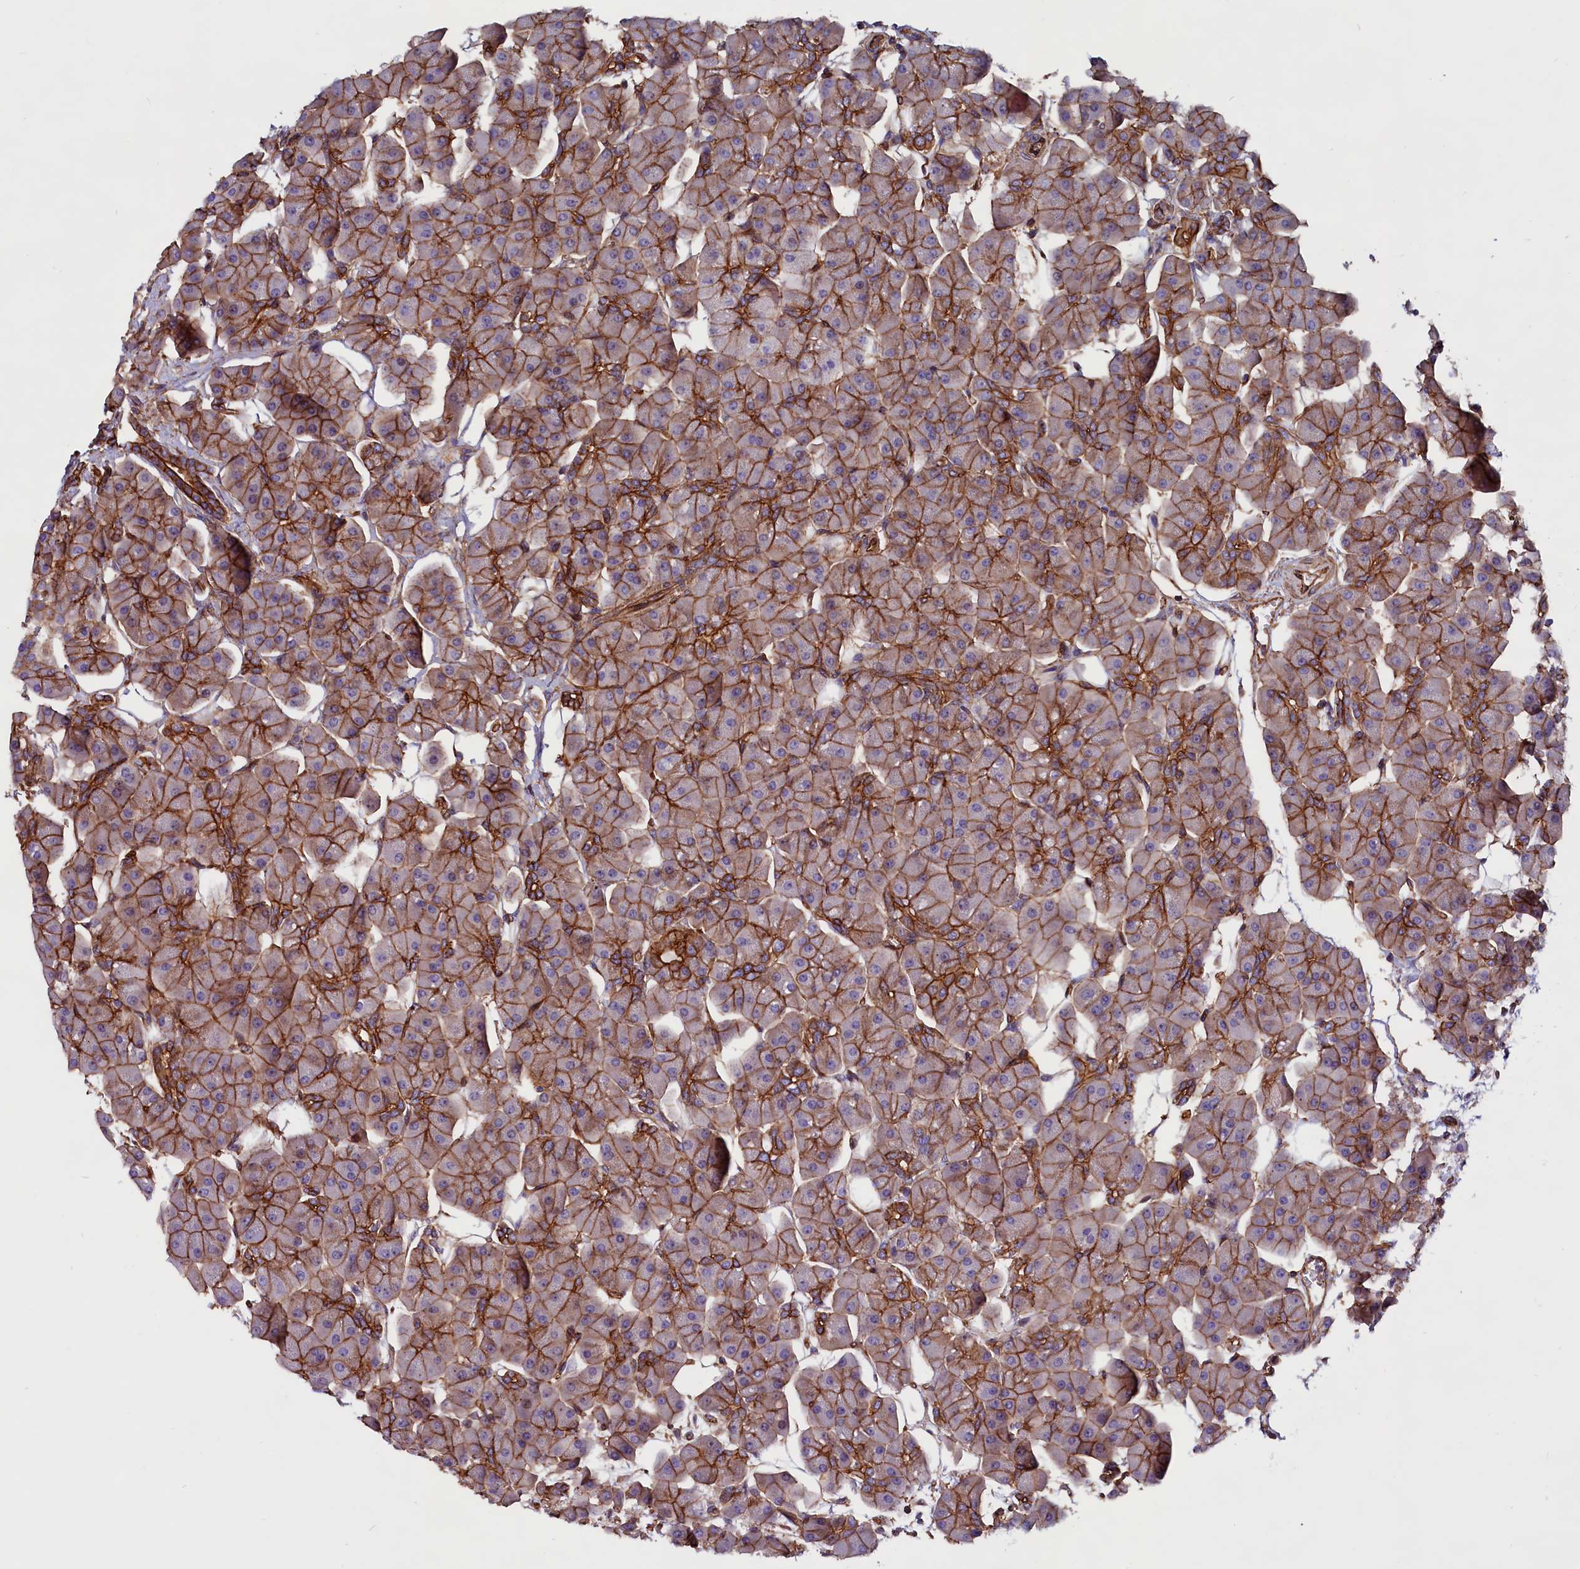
{"staining": {"intensity": "strong", "quantity": "25%-75%", "location": "cytoplasmic/membranous"}, "tissue": "pancreas", "cell_type": "Exocrine glandular cells", "image_type": "normal", "snomed": [{"axis": "morphology", "description": "Normal tissue, NOS"}, {"axis": "topography", "description": "Pancreas"}], "caption": "An image of pancreas stained for a protein demonstrates strong cytoplasmic/membranous brown staining in exocrine glandular cells. (Brightfield microscopy of DAB IHC at high magnification).", "gene": "ZNF749", "patient": {"sex": "male", "age": 66}}